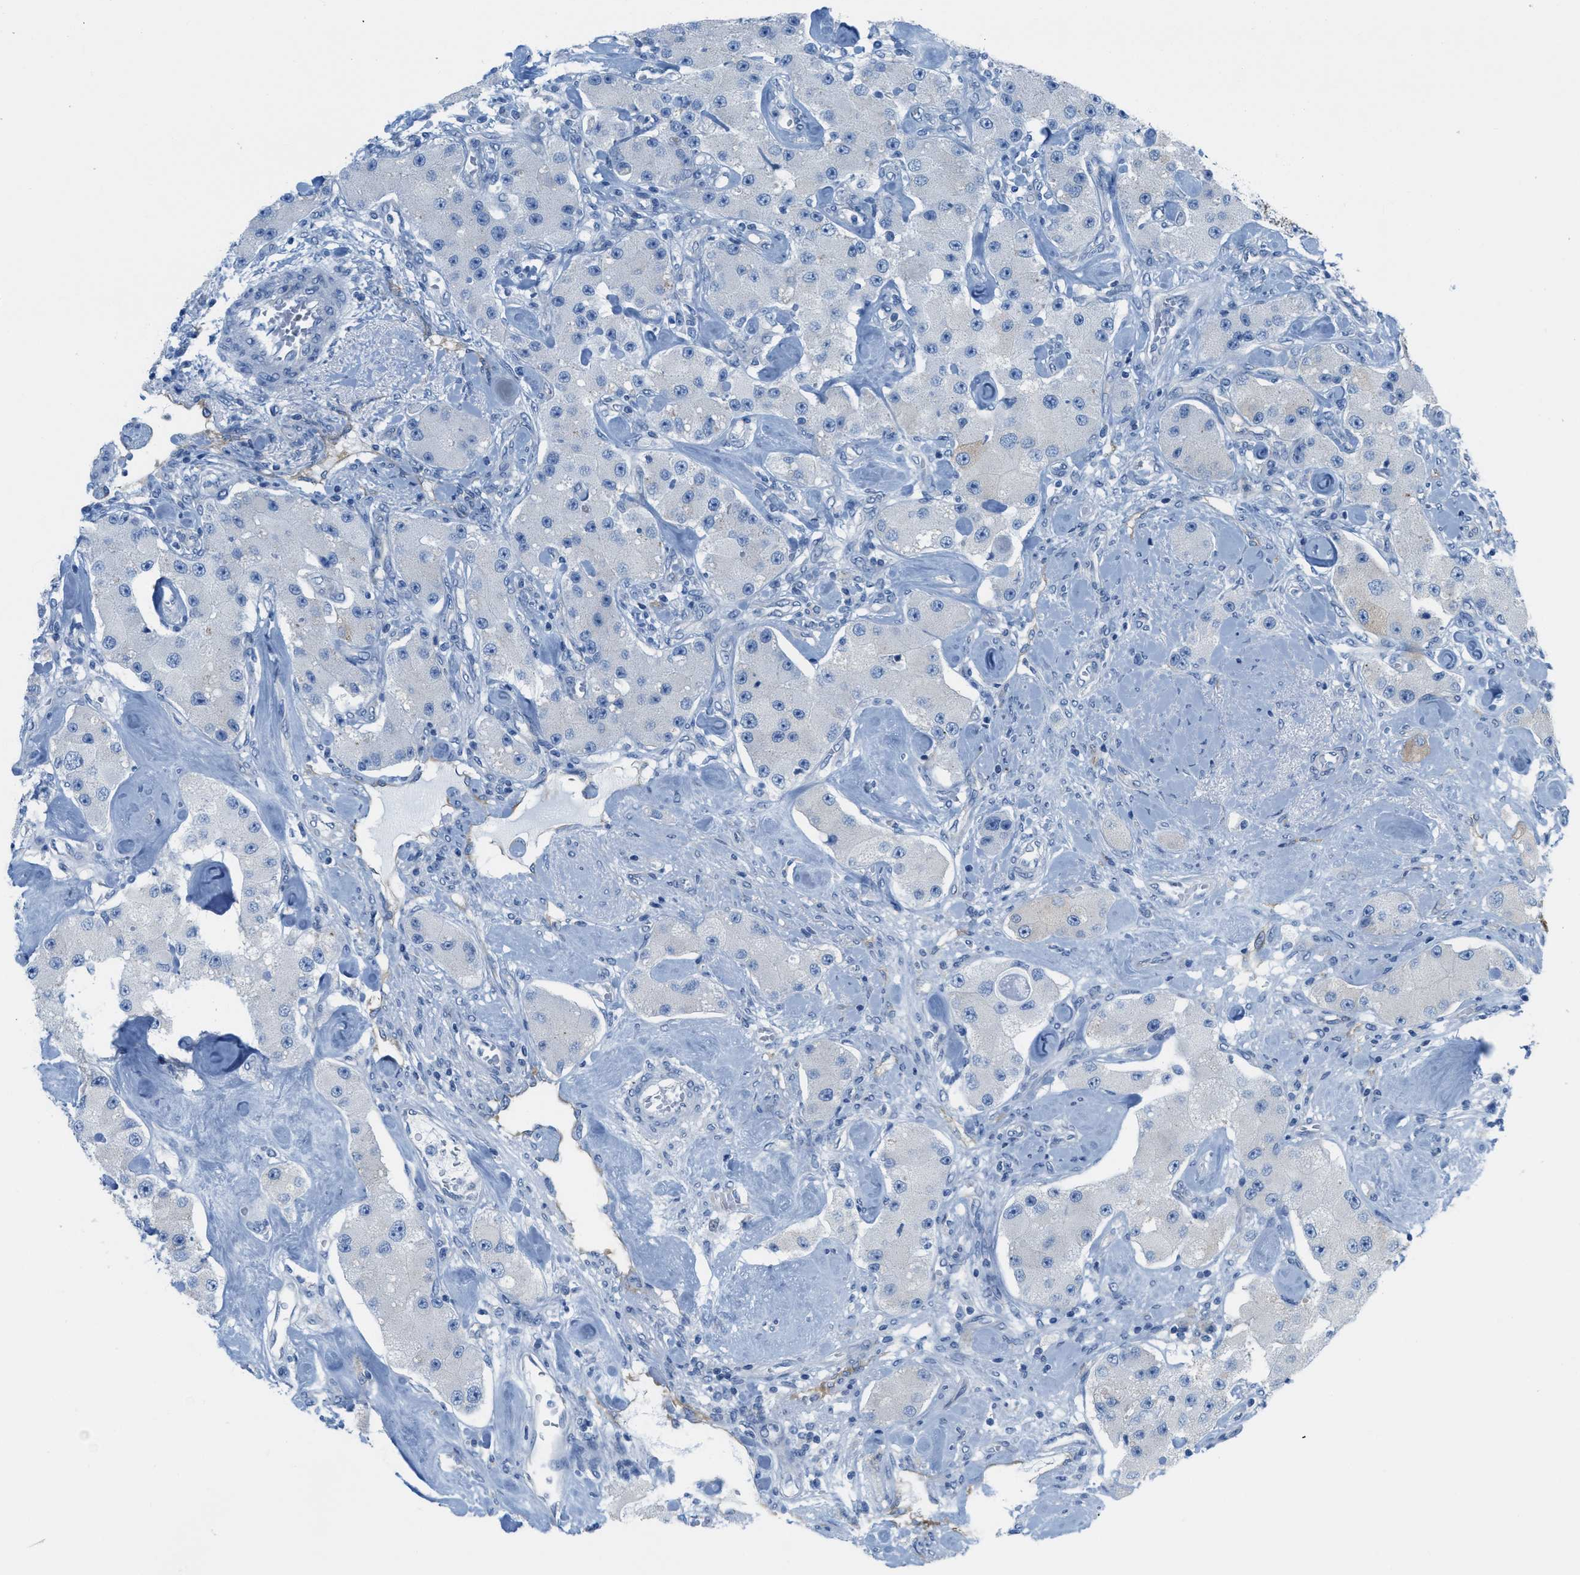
{"staining": {"intensity": "negative", "quantity": "none", "location": "none"}, "tissue": "carcinoid", "cell_type": "Tumor cells", "image_type": "cancer", "snomed": [{"axis": "morphology", "description": "Carcinoid, malignant, NOS"}, {"axis": "topography", "description": "Pancreas"}], "caption": "Immunohistochemistry (IHC) micrograph of neoplastic tissue: carcinoid stained with DAB reveals no significant protein expression in tumor cells. The staining was performed using DAB (3,3'-diaminobenzidine) to visualize the protein expression in brown, while the nuclei were stained in blue with hematoxylin (Magnification: 20x).", "gene": "ASGR1", "patient": {"sex": "male", "age": 41}}